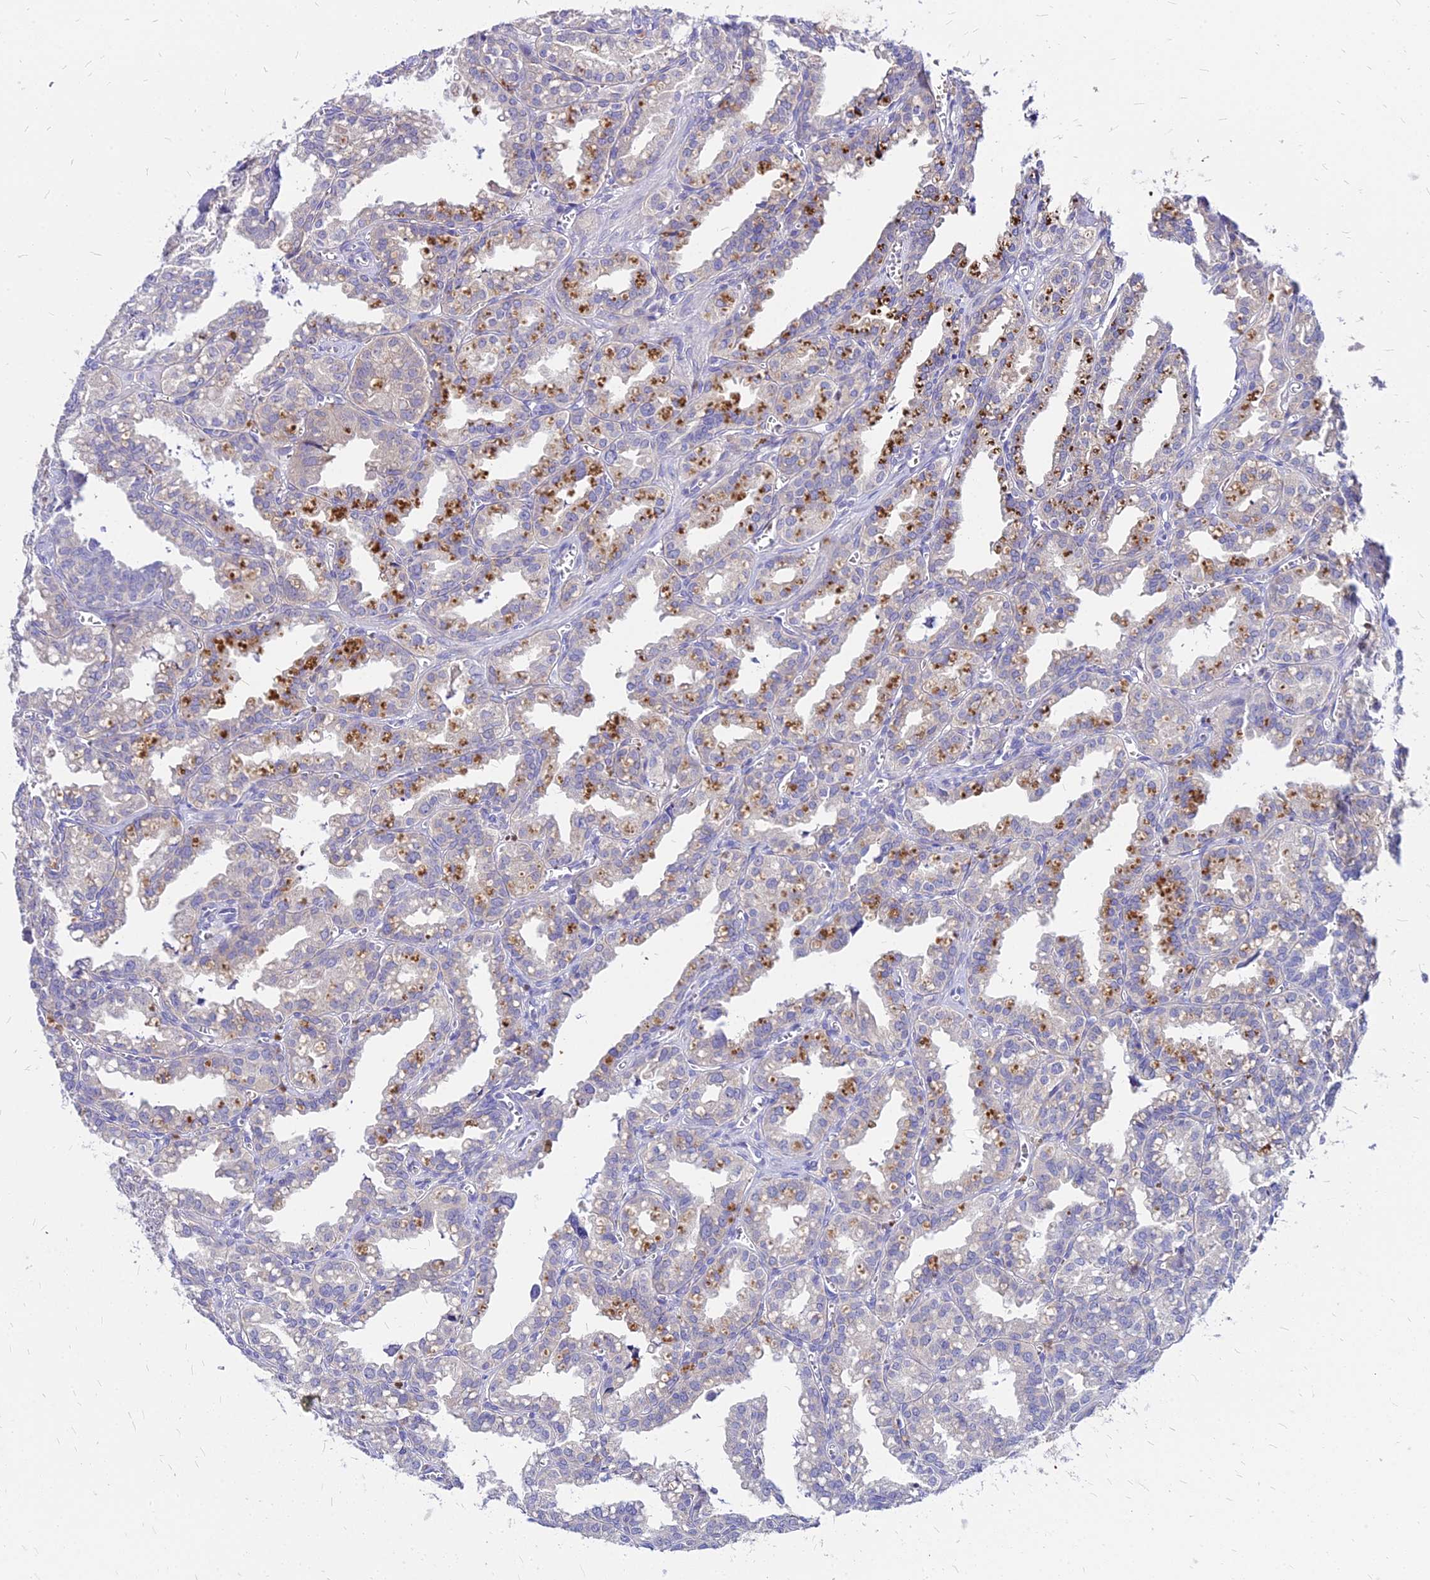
{"staining": {"intensity": "moderate", "quantity": "<25%", "location": "cytoplasmic/membranous"}, "tissue": "seminal vesicle", "cell_type": "Glandular cells", "image_type": "normal", "snomed": [{"axis": "morphology", "description": "Normal tissue, NOS"}, {"axis": "topography", "description": "Prostate"}, {"axis": "topography", "description": "Seminal veicle"}], "caption": "Immunohistochemical staining of benign human seminal vesicle displays <25% levels of moderate cytoplasmic/membranous protein positivity in about <25% of glandular cells. (DAB (3,3'-diaminobenzidine) = brown stain, brightfield microscopy at high magnification).", "gene": "ACSM6", "patient": {"sex": "male", "age": 51}}